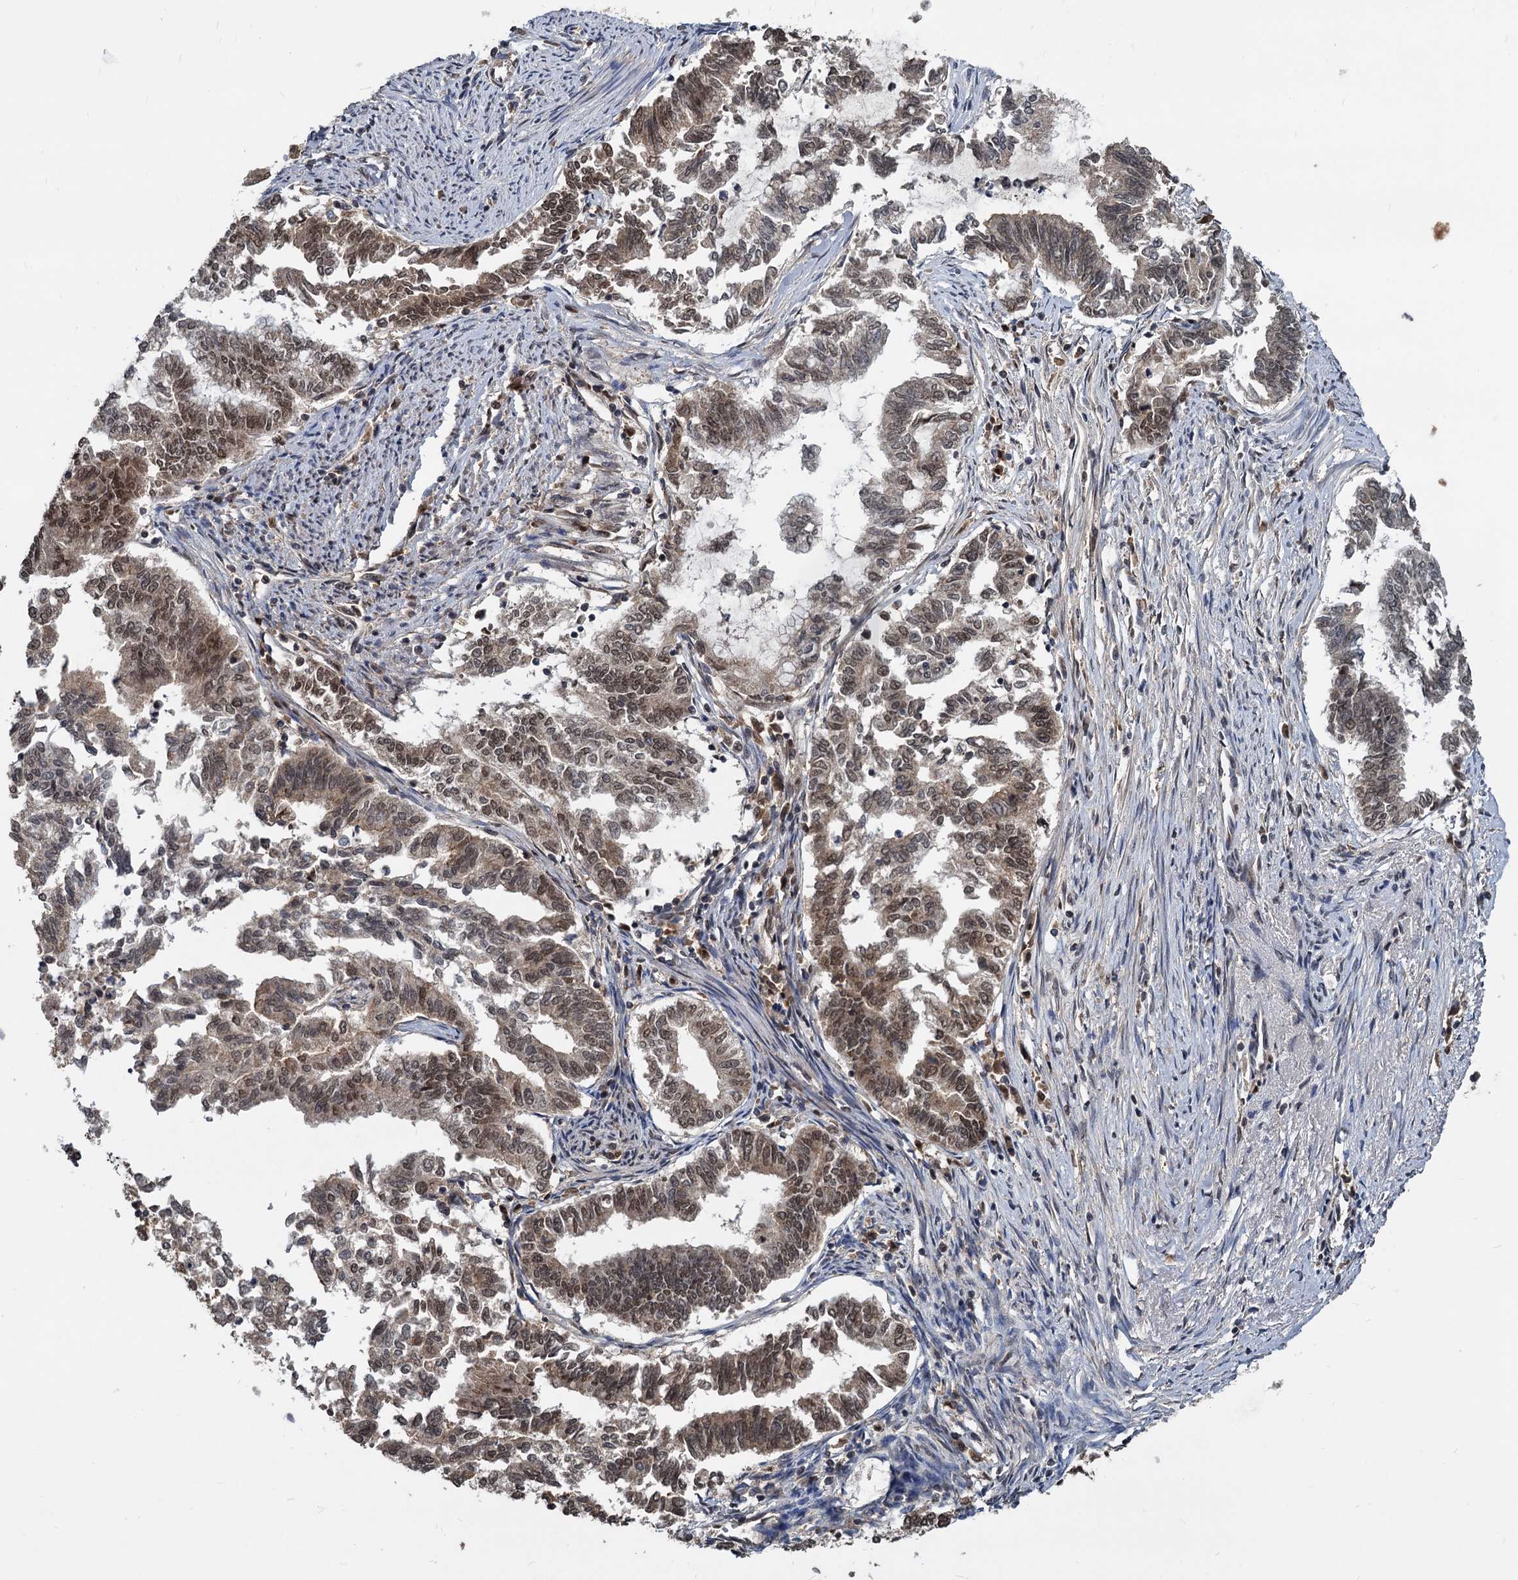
{"staining": {"intensity": "weak", "quantity": "25%-75%", "location": "cytoplasmic/membranous,nuclear"}, "tissue": "endometrial cancer", "cell_type": "Tumor cells", "image_type": "cancer", "snomed": [{"axis": "morphology", "description": "Adenocarcinoma, NOS"}, {"axis": "topography", "description": "Endometrium"}], "caption": "An image showing weak cytoplasmic/membranous and nuclear positivity in approximately 25%-75% of tumor cells in endometrial adenocarcinoma, as visualized by brown immunohistochemical staining.", "gene": "FAM216B", "patient": {"sex": "female", "age": 79}}